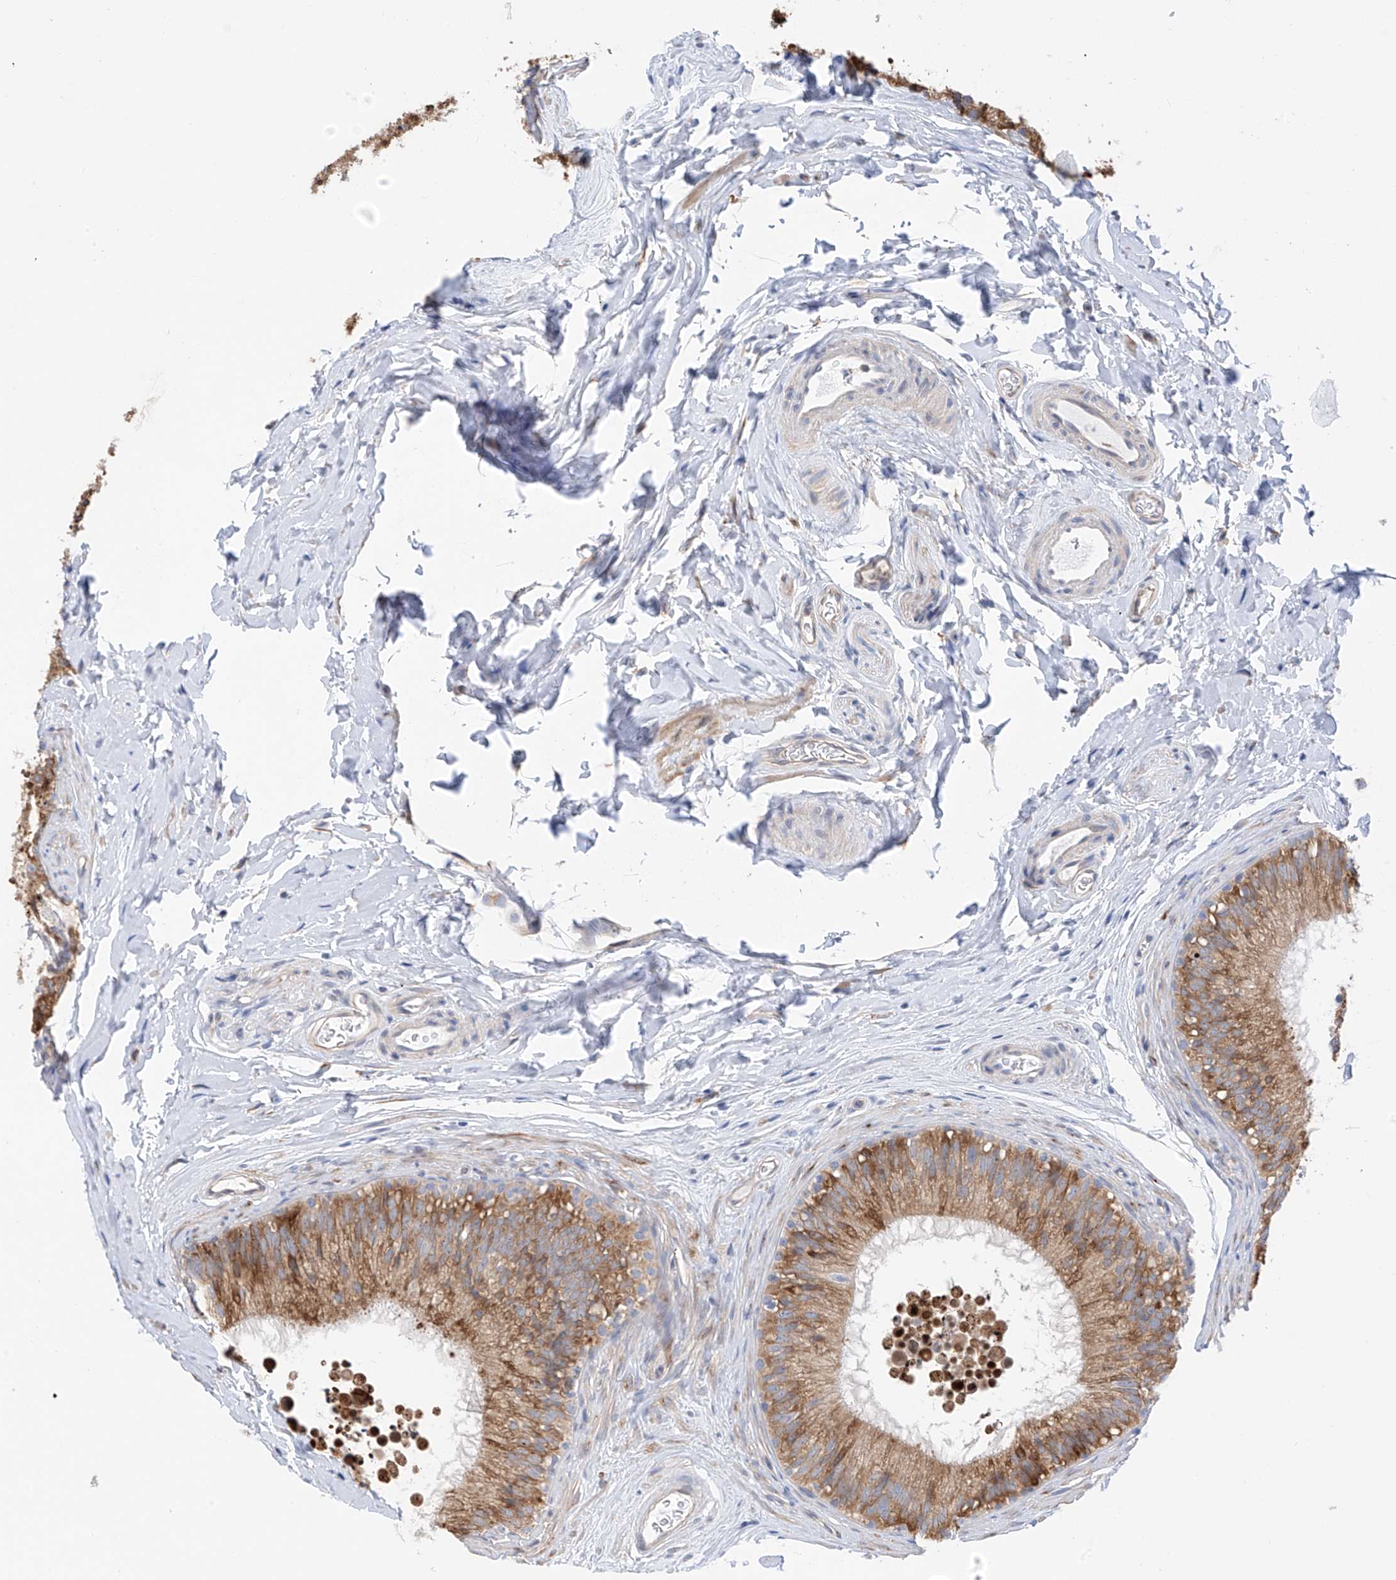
{"staining": {"intensity": "moderate", "quantity": ">75%", "location": "cytoplasmic/membranous"}, "tissue": "epididymis", "cell_type": "Glandular cells", "image_type": "normal", "snomed": [{"axis": "morphology", "description": "Normal tissue, NOS"}, {"axis": "topography", "description": "Epididymis"}], "caption": "Approximately >75% of glandular cells in unremarkable human epididymis display moderate cytoplasmic/membranous protein positivity as visualized by brown immunohistochemical staining.", "gene": "REC8", "patient": {"sex": "male", "age": 29}}